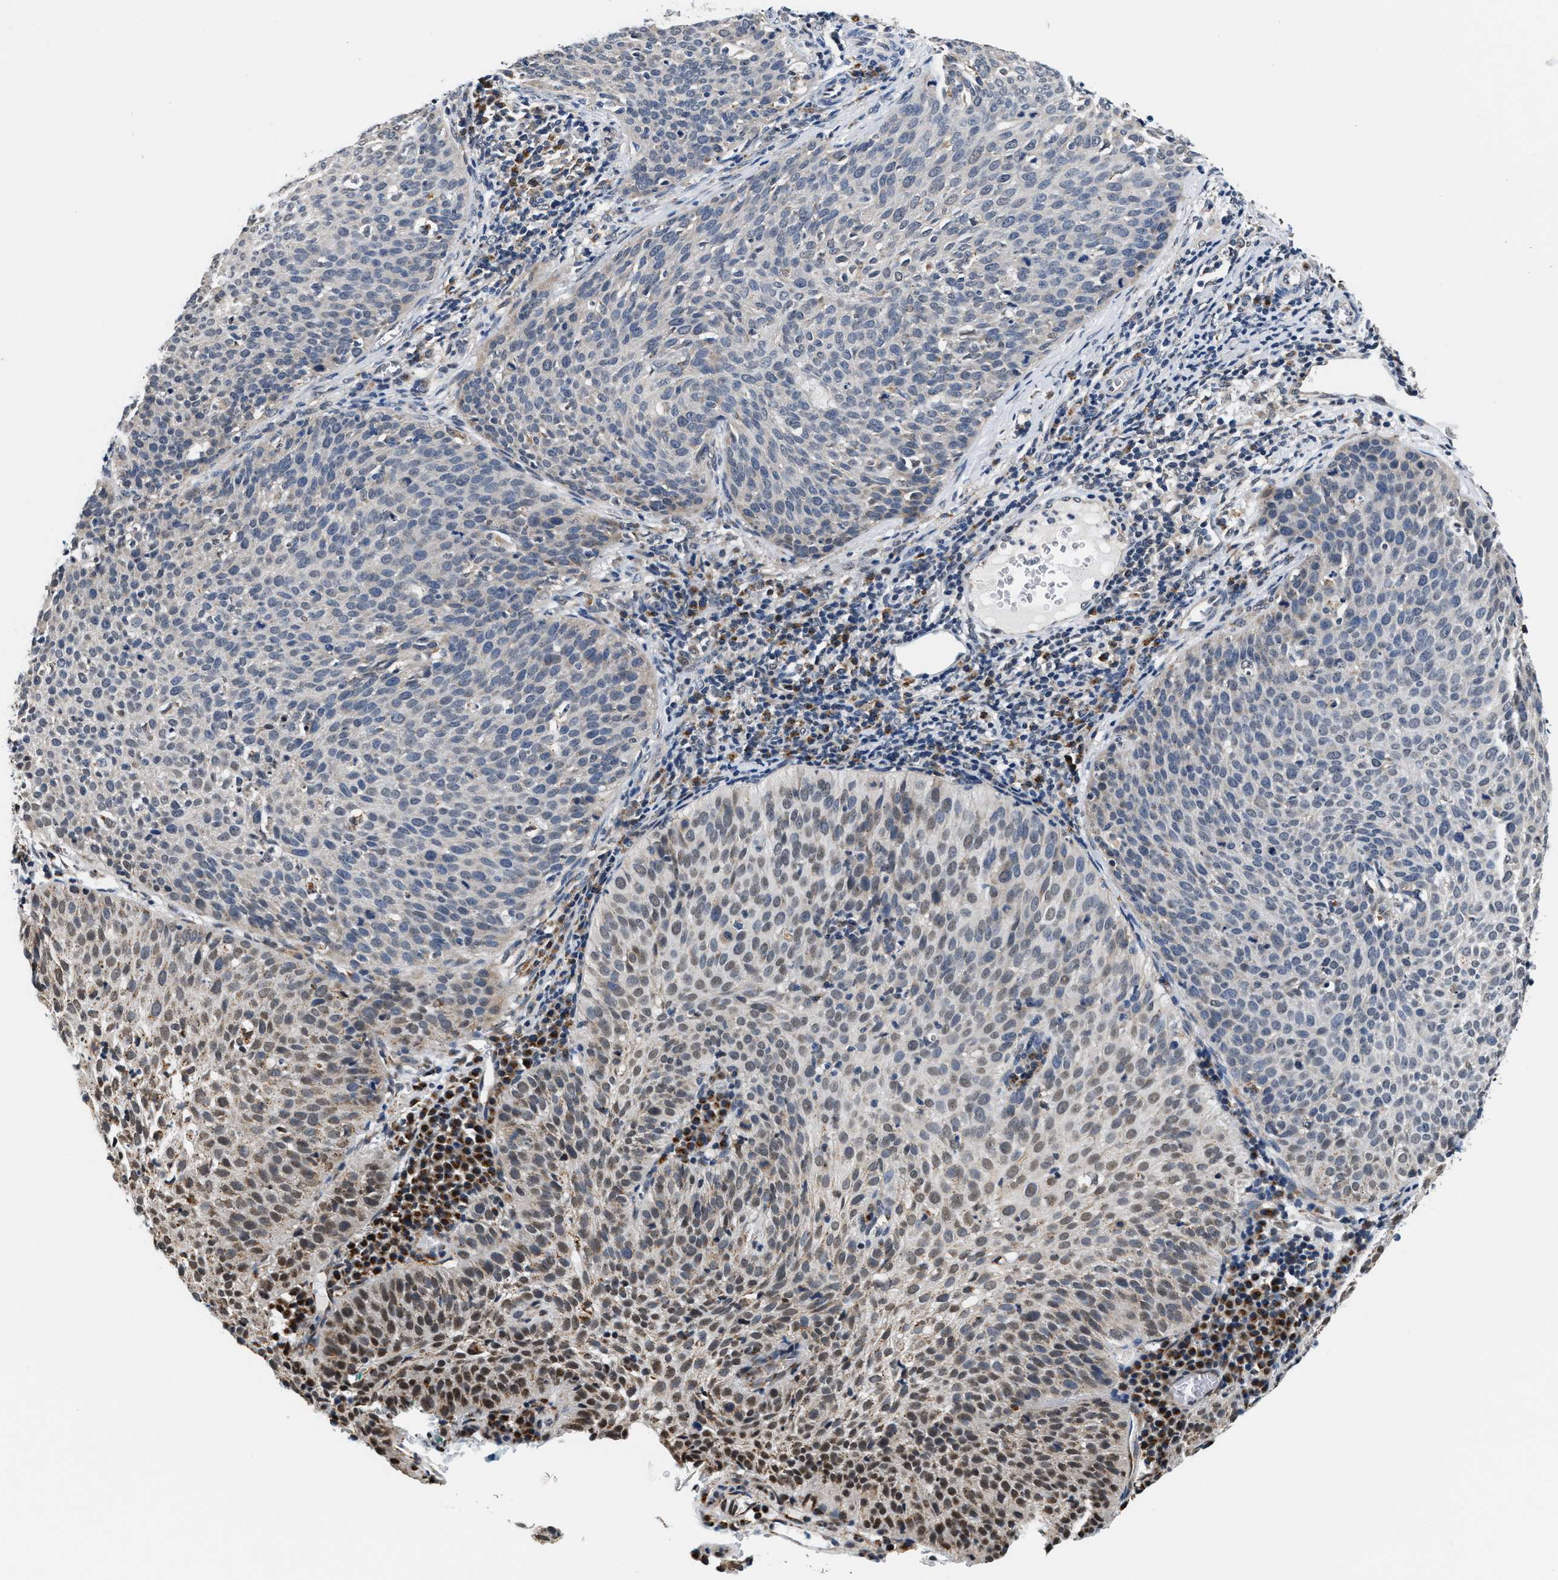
{"staining": {"intensity": "moderate", "quantity": "<25%", "location": "nuclear"}, "tissue": "cervical cancer", "cell_type": "Tumor cells", "image_type": "cancer", "snomed": [{"axis": "morphology", "description": "Squamous cell carcinoma, NOS"}, {"axis": "topography", "description": "Cervix"}], "caption": "Cervical squamous cell carcinoma stained with immunohistochemistry shows moderate nuclear staining in approximately <25% of tumor cells. (Brightfield microscopy of DAB IHC at high magnification).", "gene": "KCNMB2", "patient": {"sex": "female", "age": 38}}